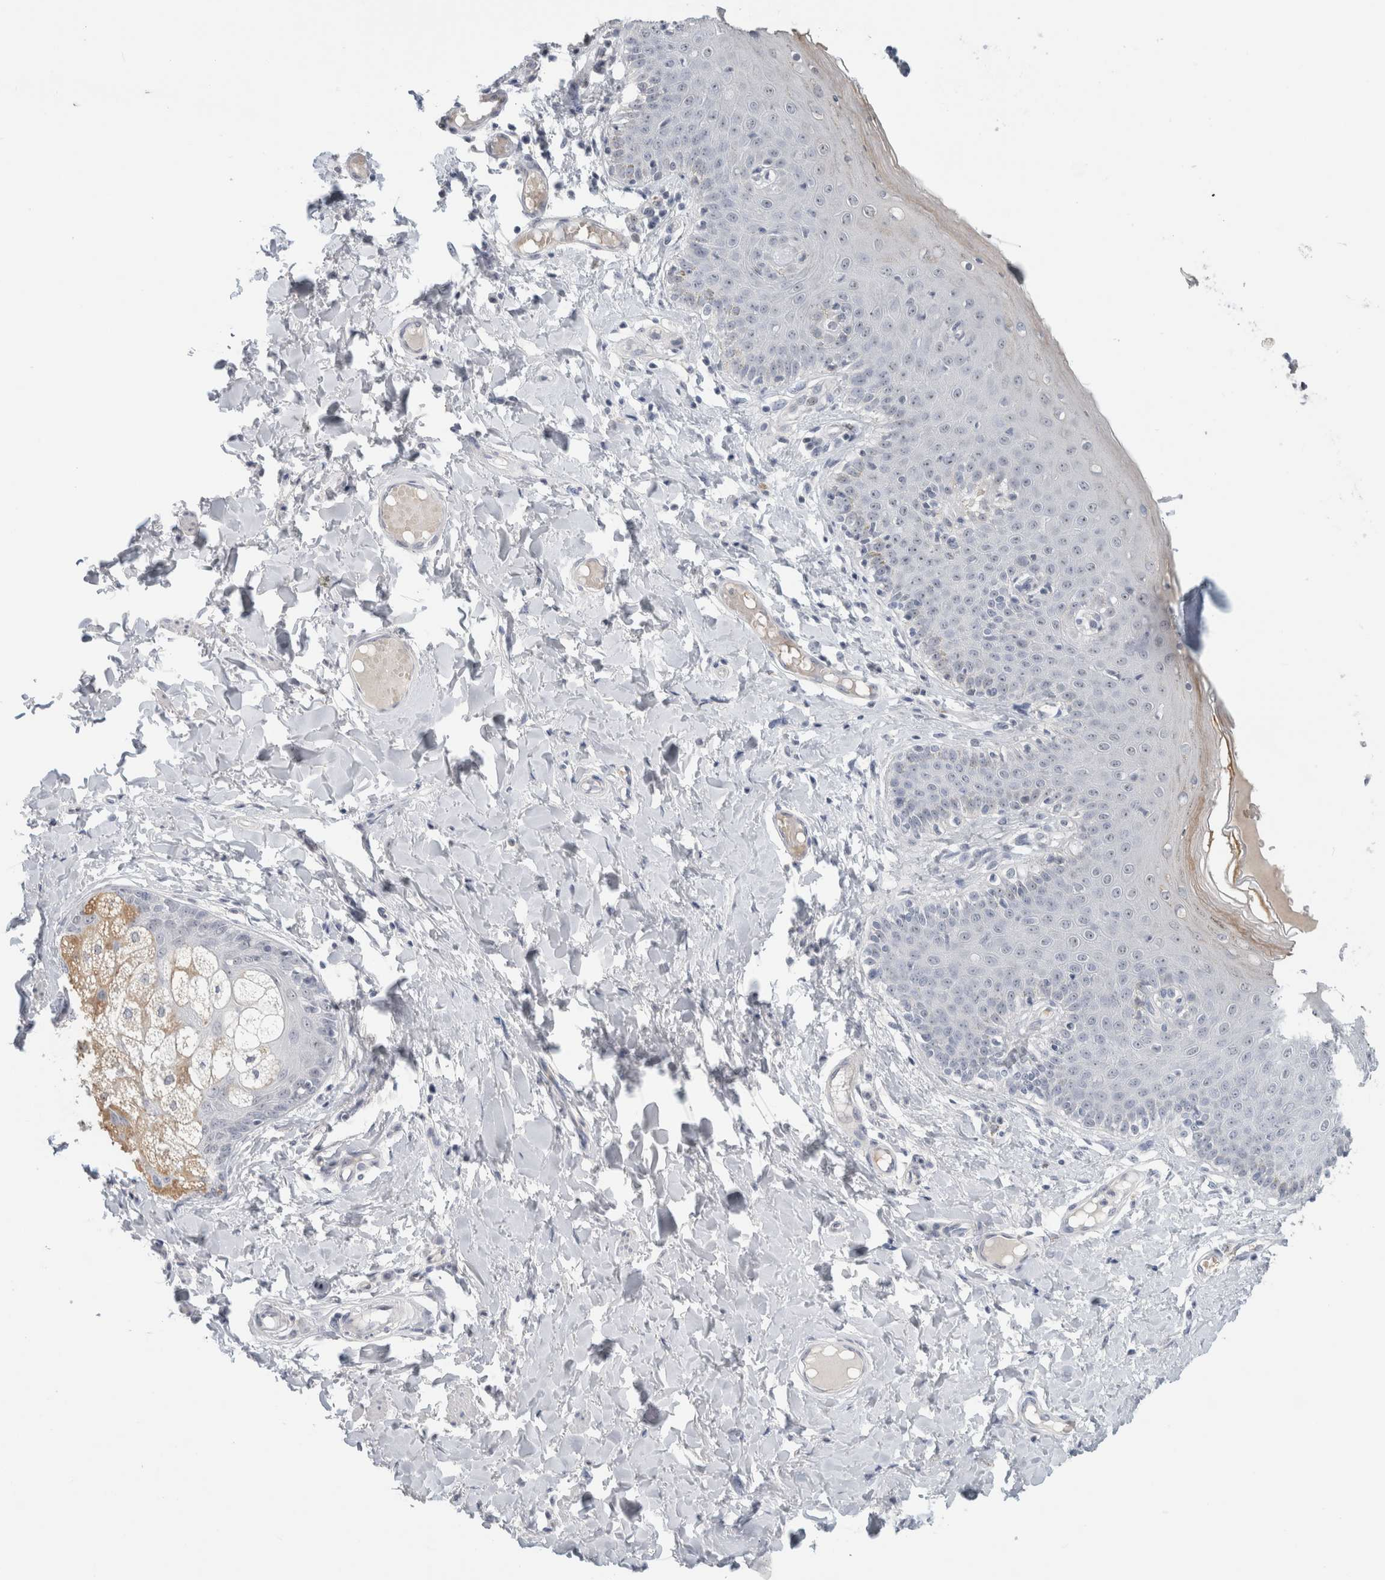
{"staining": {"intensity": "negative", "quantity": "none", "location": "none"}, "tissue": "skin", "cell_type": "Epidermal cells", "image_type": "normal", "snomed": [{"axis": "morphology", "description": "Normal tissue, NOS"}, {"axis": "topography", "description": "Vulva"}], "caption": "Immunohistochemistry (IHC) micrograph of normal human skin stained for a protein (brown), which displays no staining in epidermal cells.", "gene": "FMR1NB", "patient": {"sex": "female", "age": 66}}